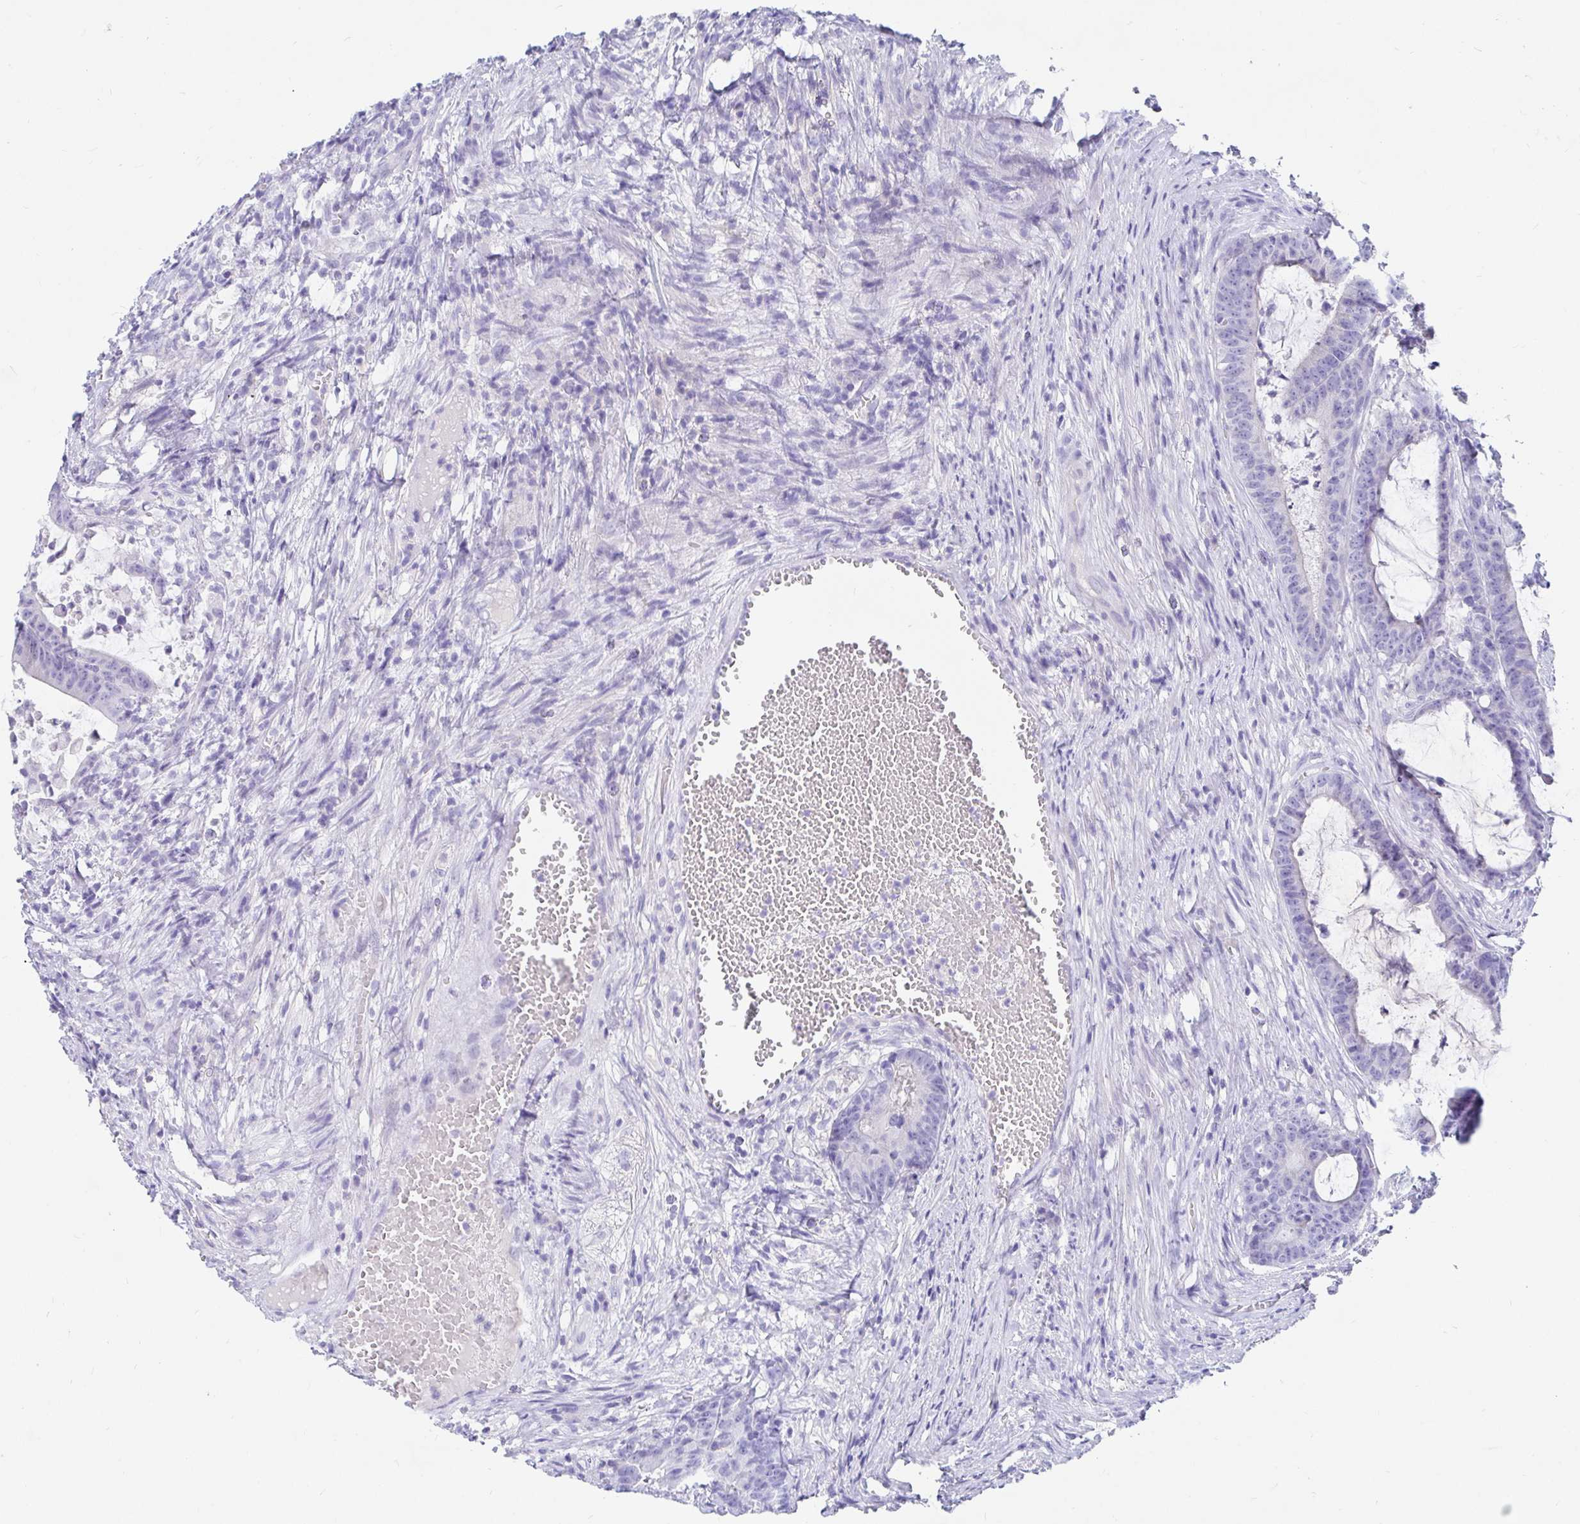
{"staining": {"intensity": "negative", "quantity": "none", "location": "none"}, "tissue": "colorectal cancer", "cell_type": "Tumor cells", "image_type": "cancer", "snomed": [{"axis": "morphology", "description": "Adenocarcinoma, NOS"}, {"axis": "topography", "description": "Colon"}], "caption": "Immunohistochemistry (IHC) photomicrograph of colorectal cancer (adenocarcinoma) stained for a protein (brown), which shows no positivity in tumor cells.", "gene": "NR2E1", "patient": {"sex": "female", "age": 78}}